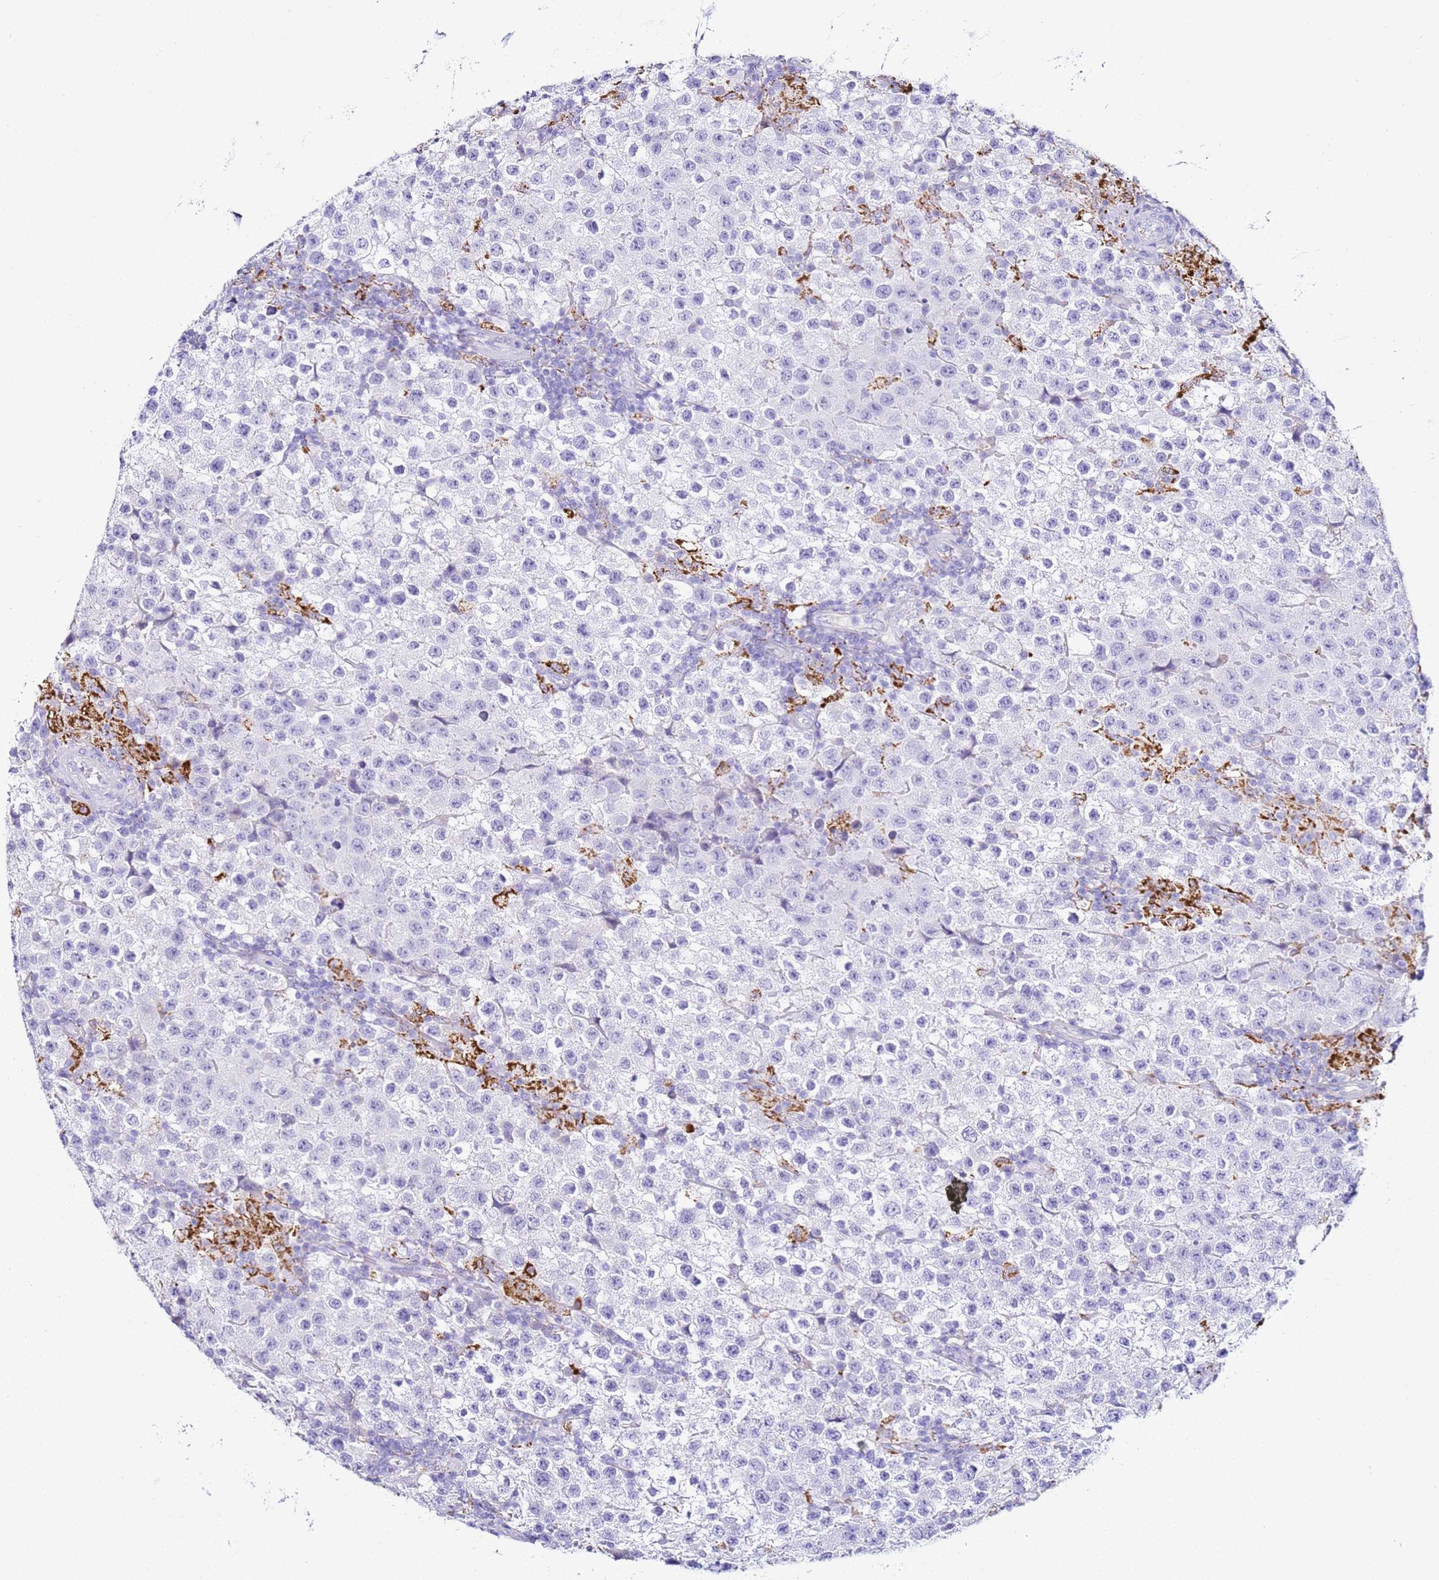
{"staining": {"intensity": "negative", "quantity": "none", "location": "none"}, "tissue": "testis cancer", "cell_type": "Tumor cells", "image_type": "cancer", "snomed": [{"axis": "morphology", "description": "Seminoma, NOS"}, {"axis": "morphology", "description": "Carcinoma, Embryonal, NOS"}, {"axis": "topography", "description": "Testis"}], "caption": "Tumor cells are negative for brown protein staining in embryonal carcinoma (testis). (DAB immunohistochemistry (IHC) visualized using brightfield microscopy, high magnification).", "gene": "PTBP2", "patient": {"sex": "male", "age": 41}}